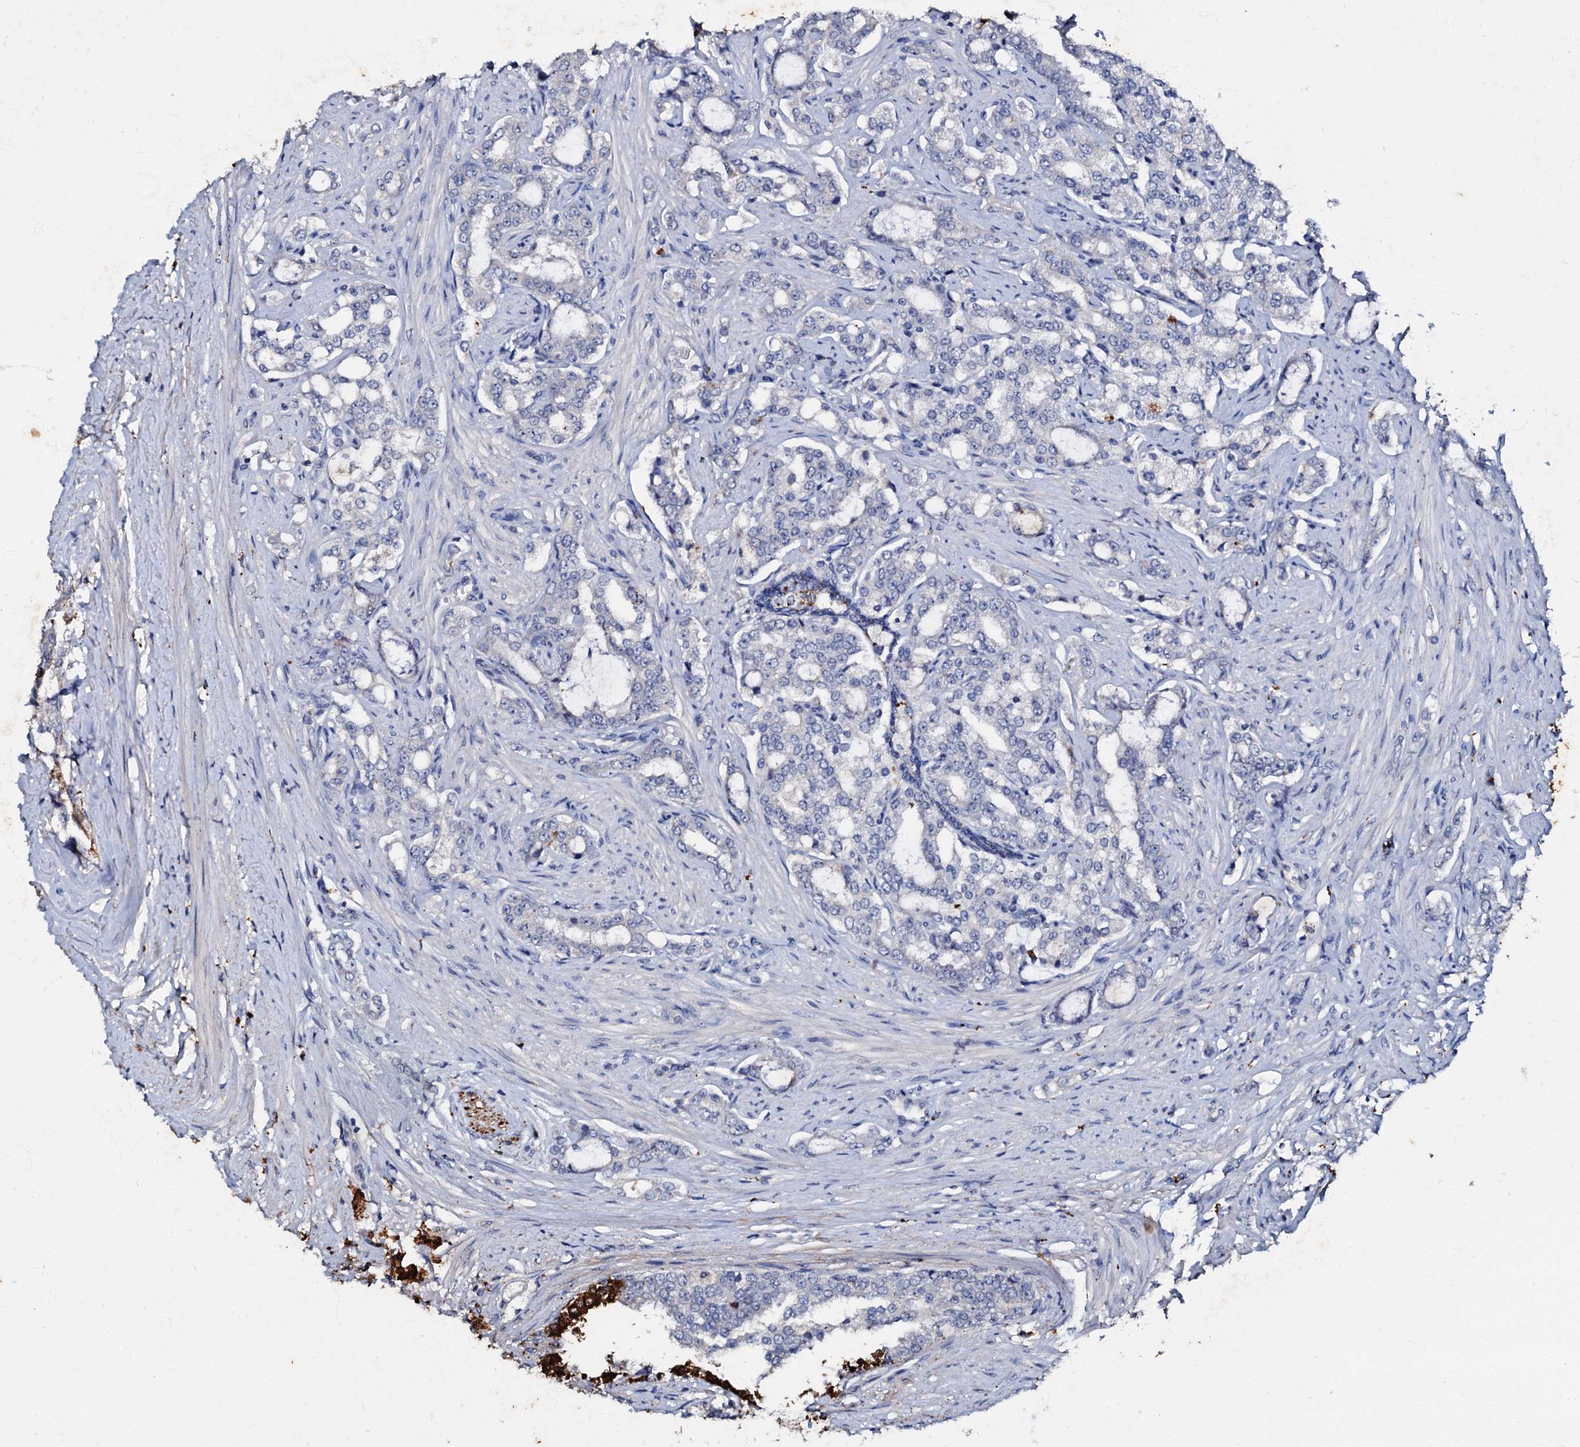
{"staining": {"intensity": "negative", "quantity": "none", "location": "none"}, "tissue": "prostate cancer", "cell_type": "Tumor cells", "image_type": "cancer", "snomed": [{"axis": "morphology", "description": "Adenocarcinoma, High grade"}, {"axis": "topography", "description": "Prostate"}], "caption": "Immunohistochemistry (IHC) histopathology image of neoplastic tissue: human high-grade adenocarcinoma (prostate) stained with DAB displays no significant protein positivity in tumor cells.", "gene": "MANSC4", "patient": {"sex": "male", "age": 64}}